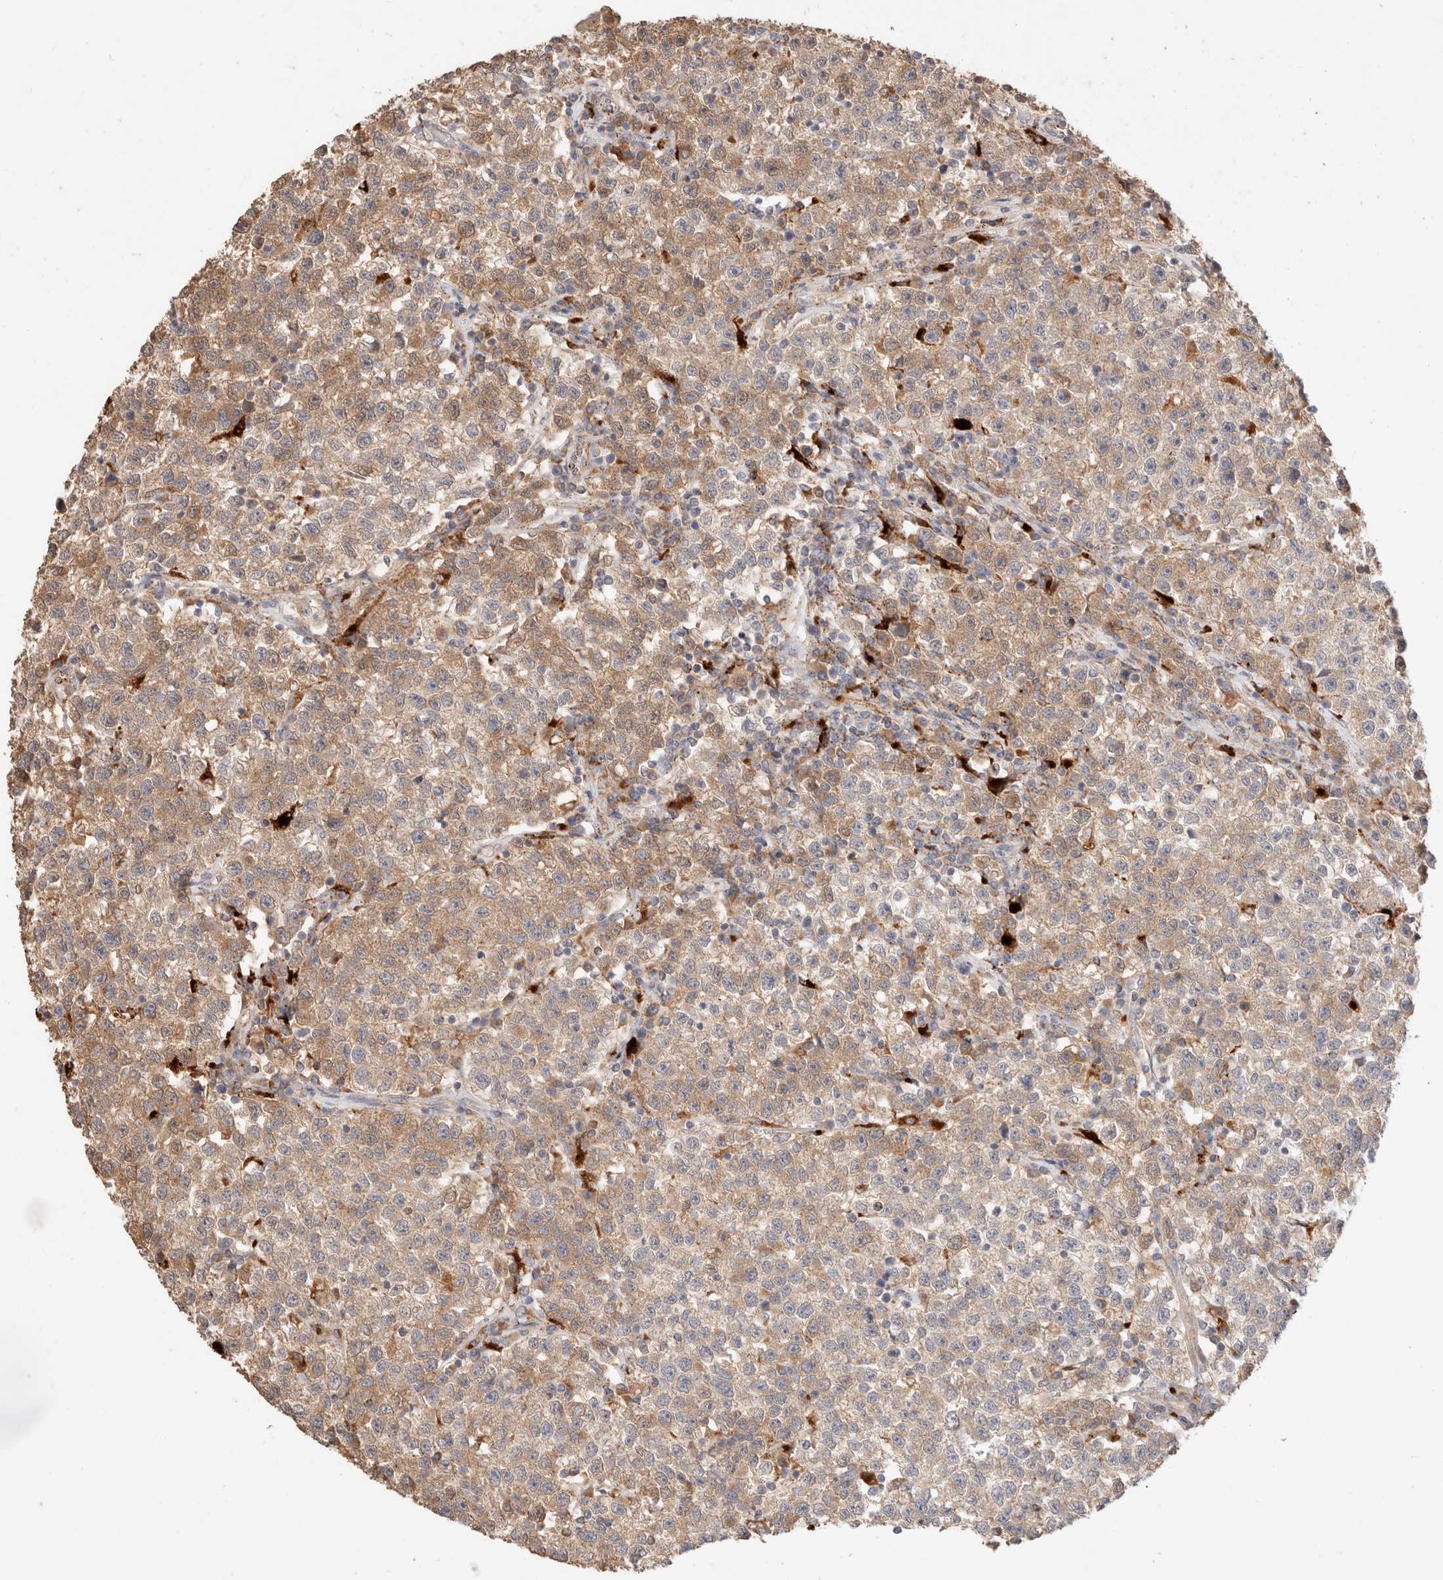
{"staining": {"intensity": "weak", "quantity": ">75%", "location": "cytoplasmic/membranous"}, "tissue": "testis cancer", "cell_type": "Tumor cells", "image_type": "cancer", "snomed": [{"axis": "morphology", "description": "Seminoma, NOS"}, {"axis": "topography", "description": "Testis"}], "caption": "Testis cancer stained with a protein marker reveals weak staining in tumor cells.", "gene": "RABEPK", "patient": {"sex": "male", "age": 22}}